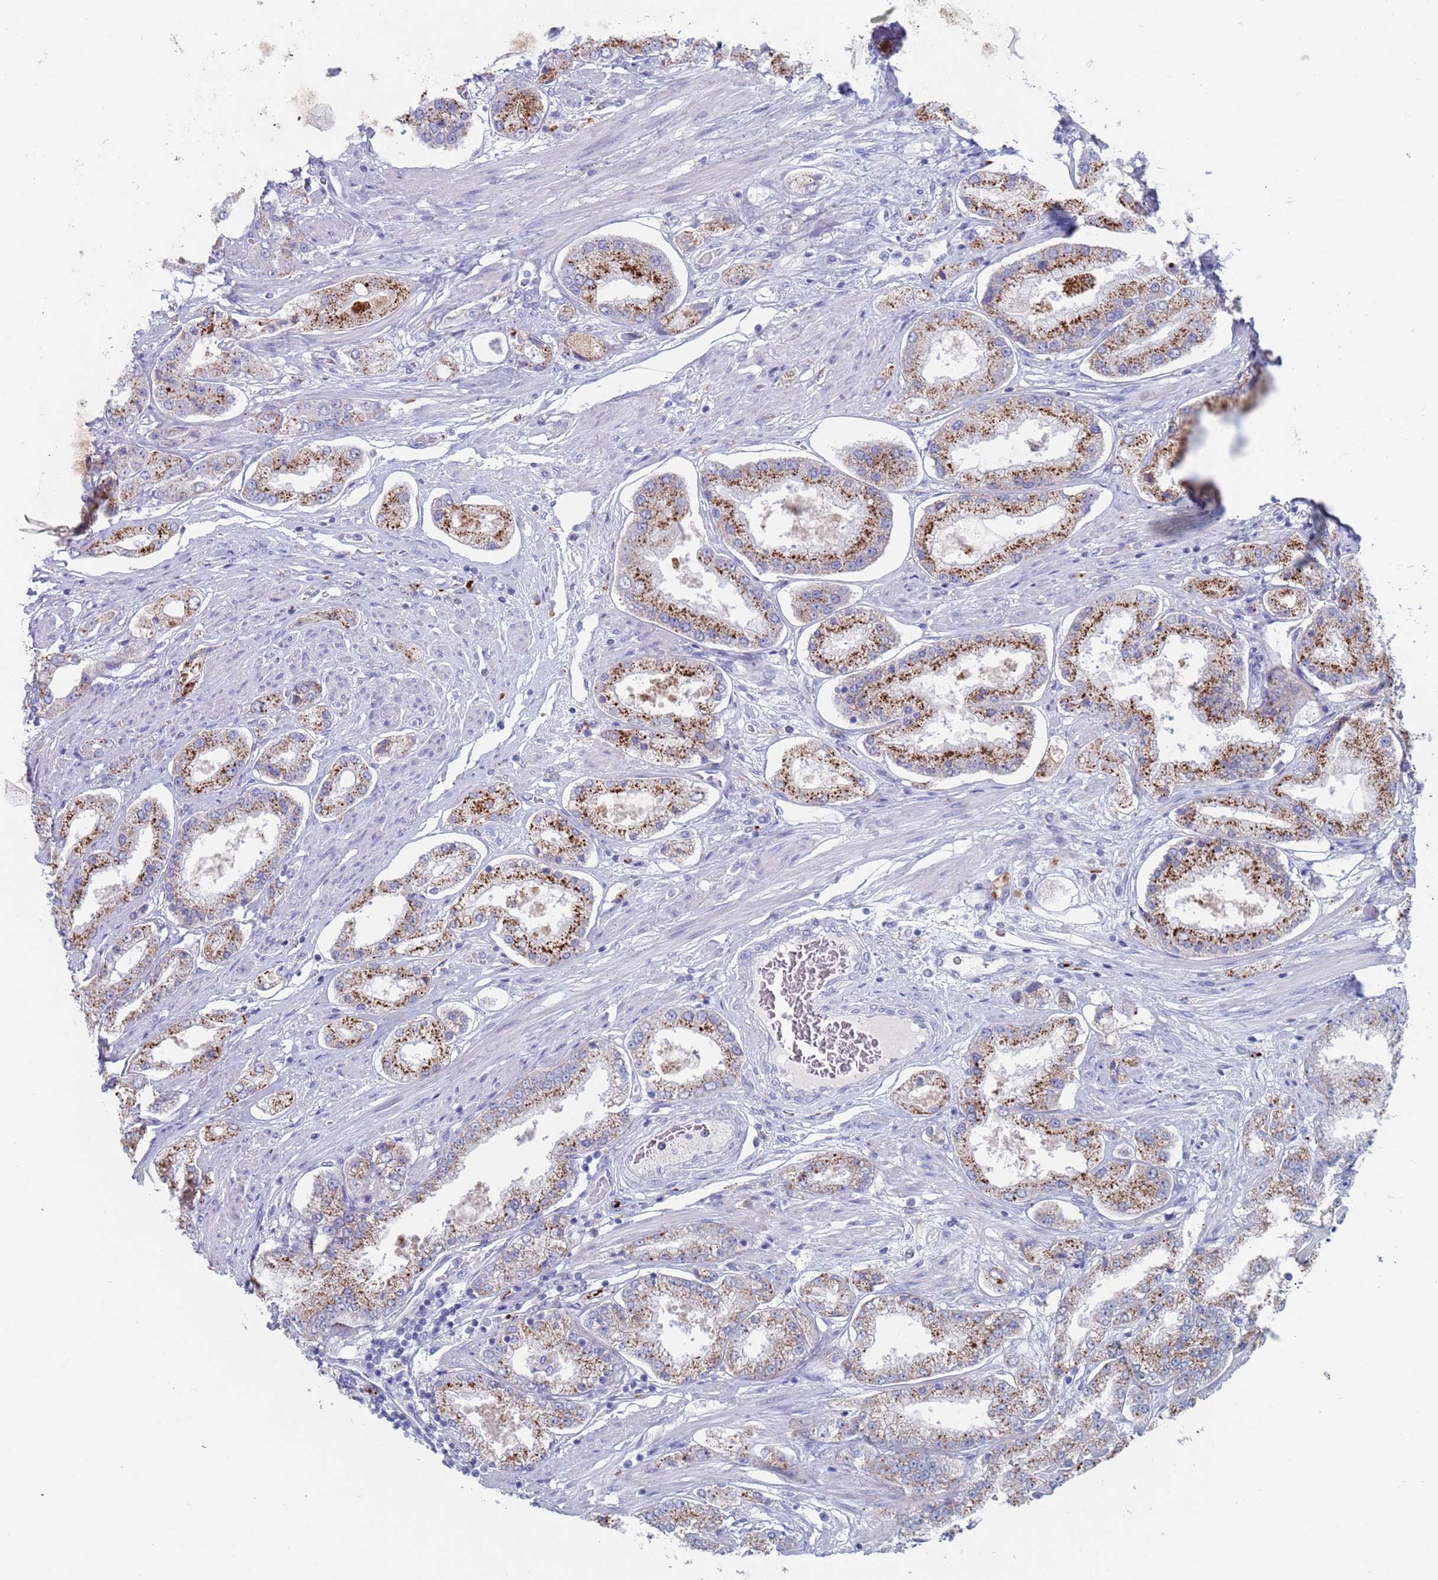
{"staining": {"intensity": "strong", "quantity": "25%-75%", "location": "cytoplasmic/membranous"}, "tissue": "prostate cancer", "cell_type": "Tumor cells", "image_type": "cancer", "snomed": [{"axis": "morphology", "description": "Adenocarcinoma, High grade"}, {"axis": "topography", "description": "Prostate"}], "caption": "Immunohistochemical staining of human prostate high-grade adenocarcinoma displays strong cytoplasmic/membranous protein staining in approximately 25%-75% of tumor cells.", "gene": "FUCA1", "patient": {"sex": "male", "age": 69}}